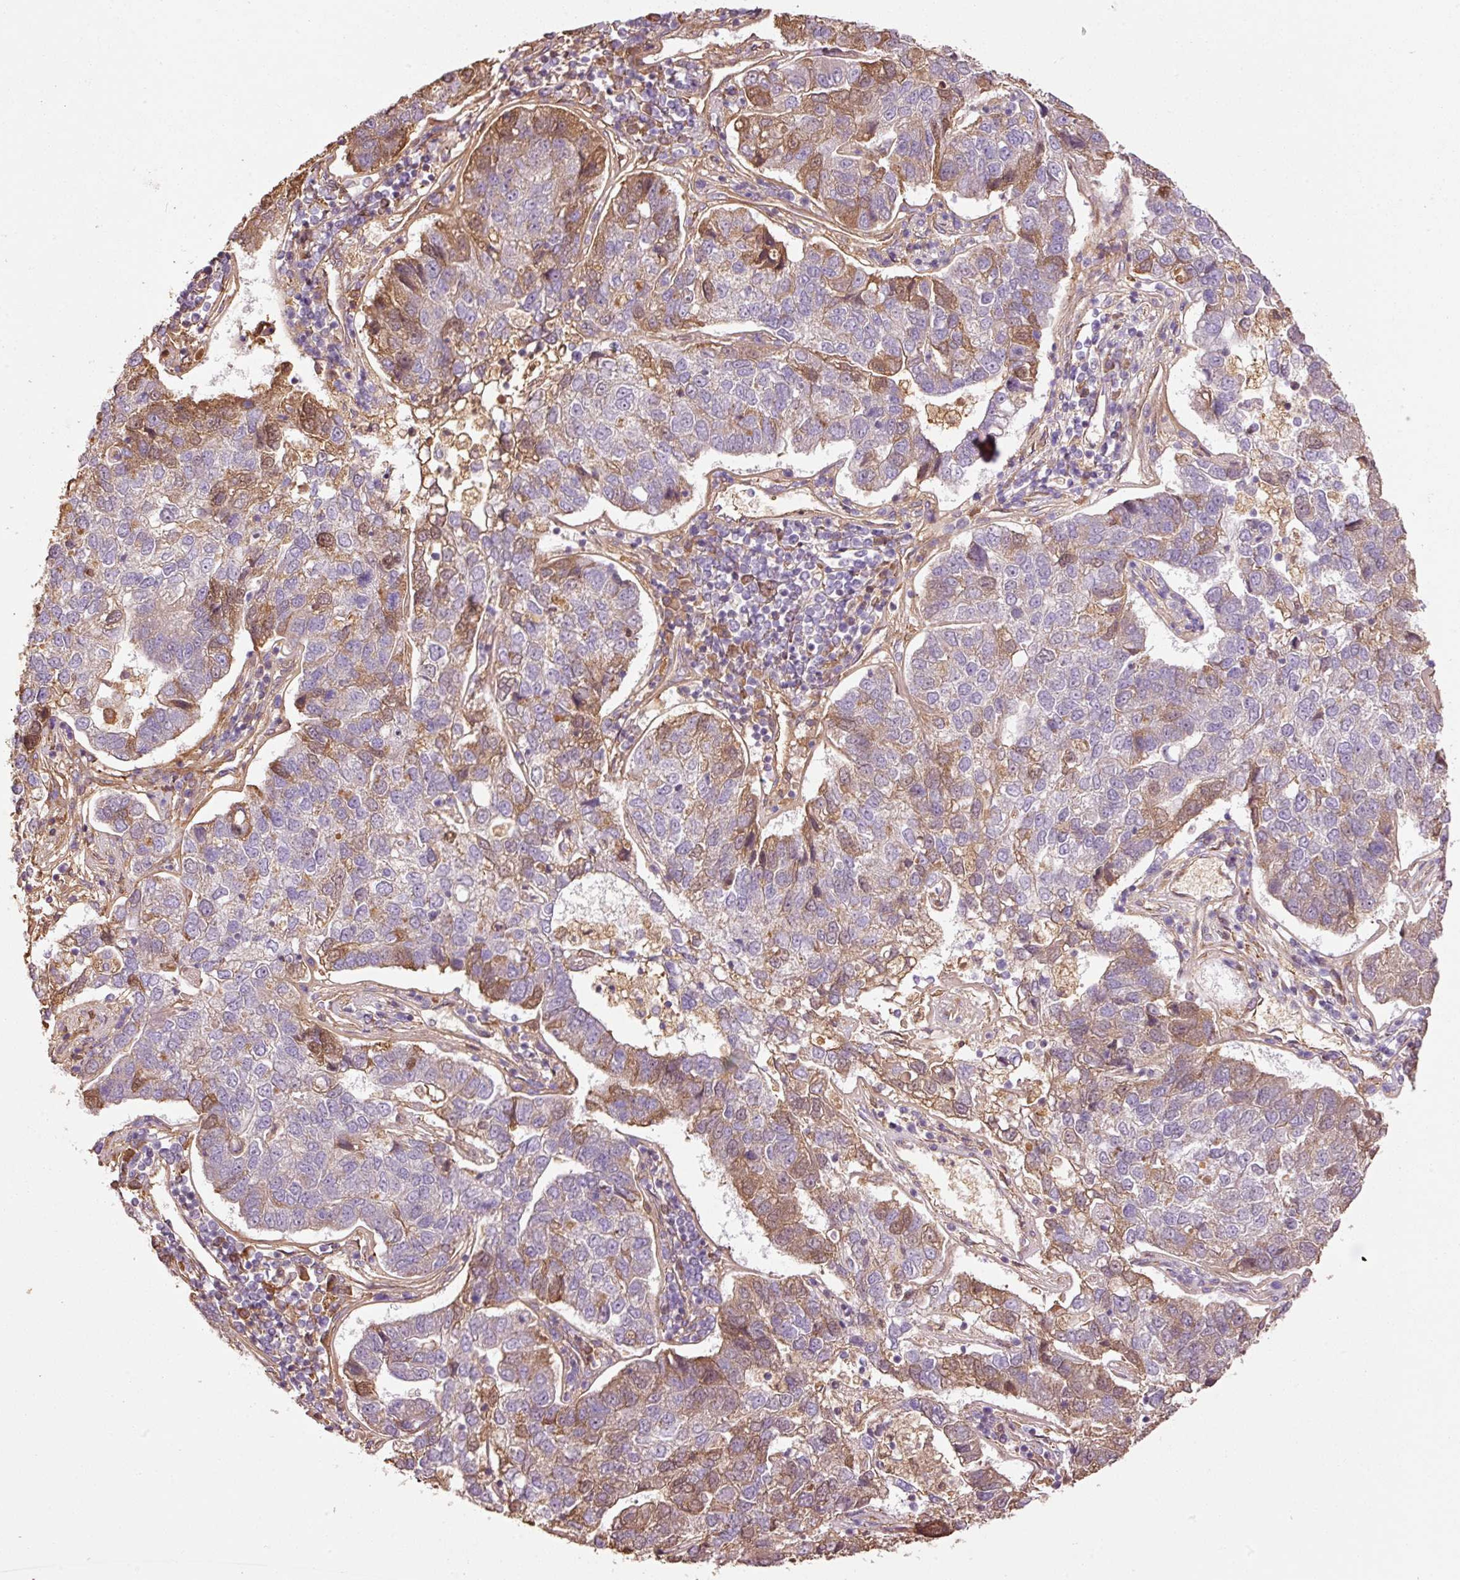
{"staining": {"intensity": "moderate", "quantity": "<25%", "location": "cytoplasmic/membranous,nuclear"}, "tissue": "pancreatic cancer", "cell_type": "Tumor cells", "image_type": "cancer", "snomed": [{"axis": "morphology", "description": "Adenocarcinoma, NOS"}, {"axis": "topography", "description": "Pancreas"}], "caption": "DAB (3,3'-diaminobenzidine) immunohistochemical staining of pancreatic cancer exhibits moderate cytoplasmic/membranous and nuclear protein positivity in approximately <25% of tumor cells.", "gene": "NID2", "patient": {"sex": "female", "age": 61}}